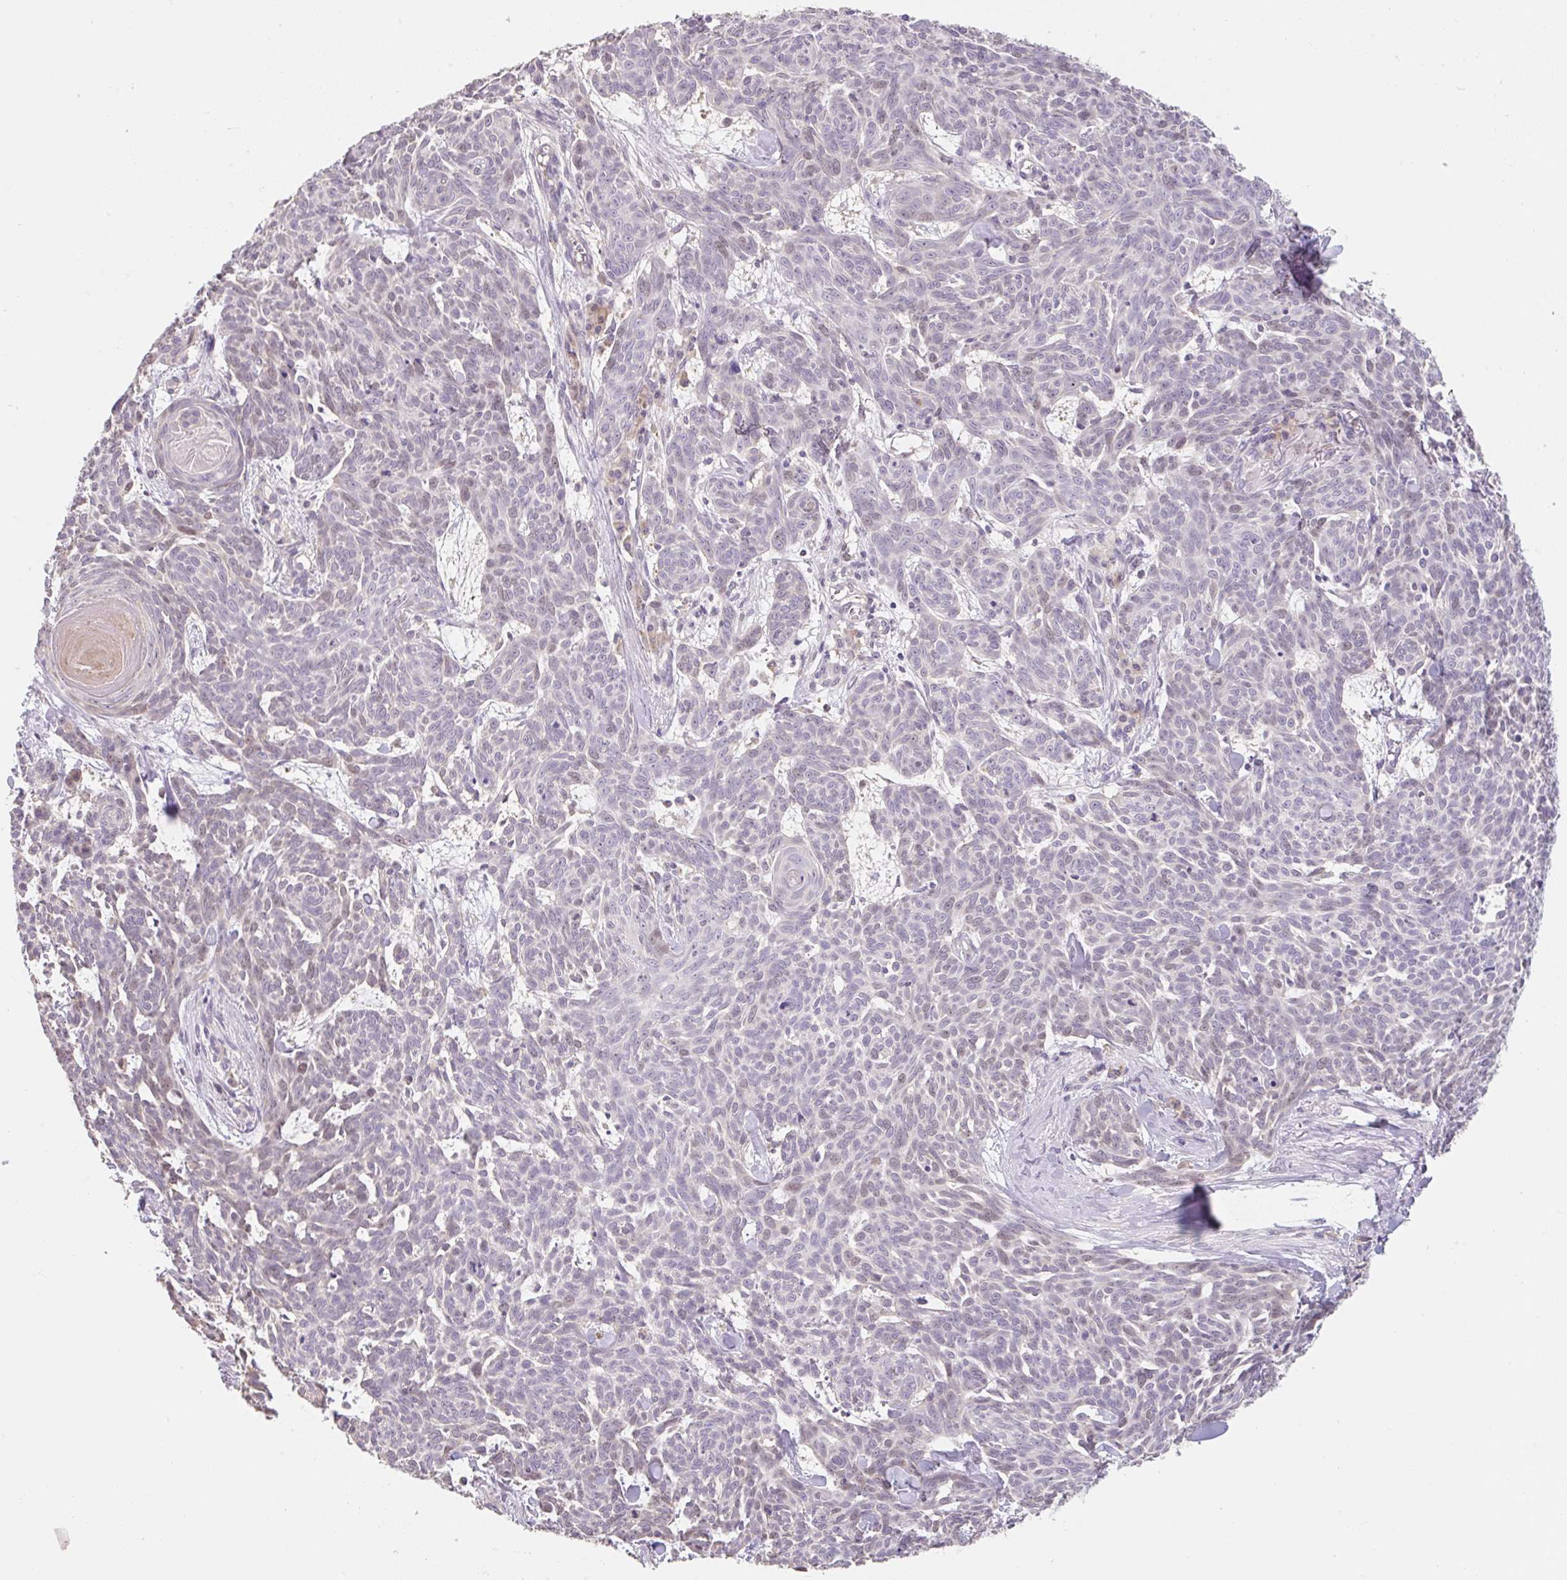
{"staining": {"intensity": "weak", "quantity": "<25%", "location": "nuclear"}, "tissue": "skin cancer", "cell_type": "Tumor cells", "image_type": "cancer", "snomed": [{"axis": "morphology", "description": "Basal cell carcinoma"}, {"axis": "topography", "description": "Skin"}], "caption": "The histopathology image displays no staining of tumor cells in skin cancer.", "gene": "MIA2", "patient": {"sex": "female", "age": 93}}